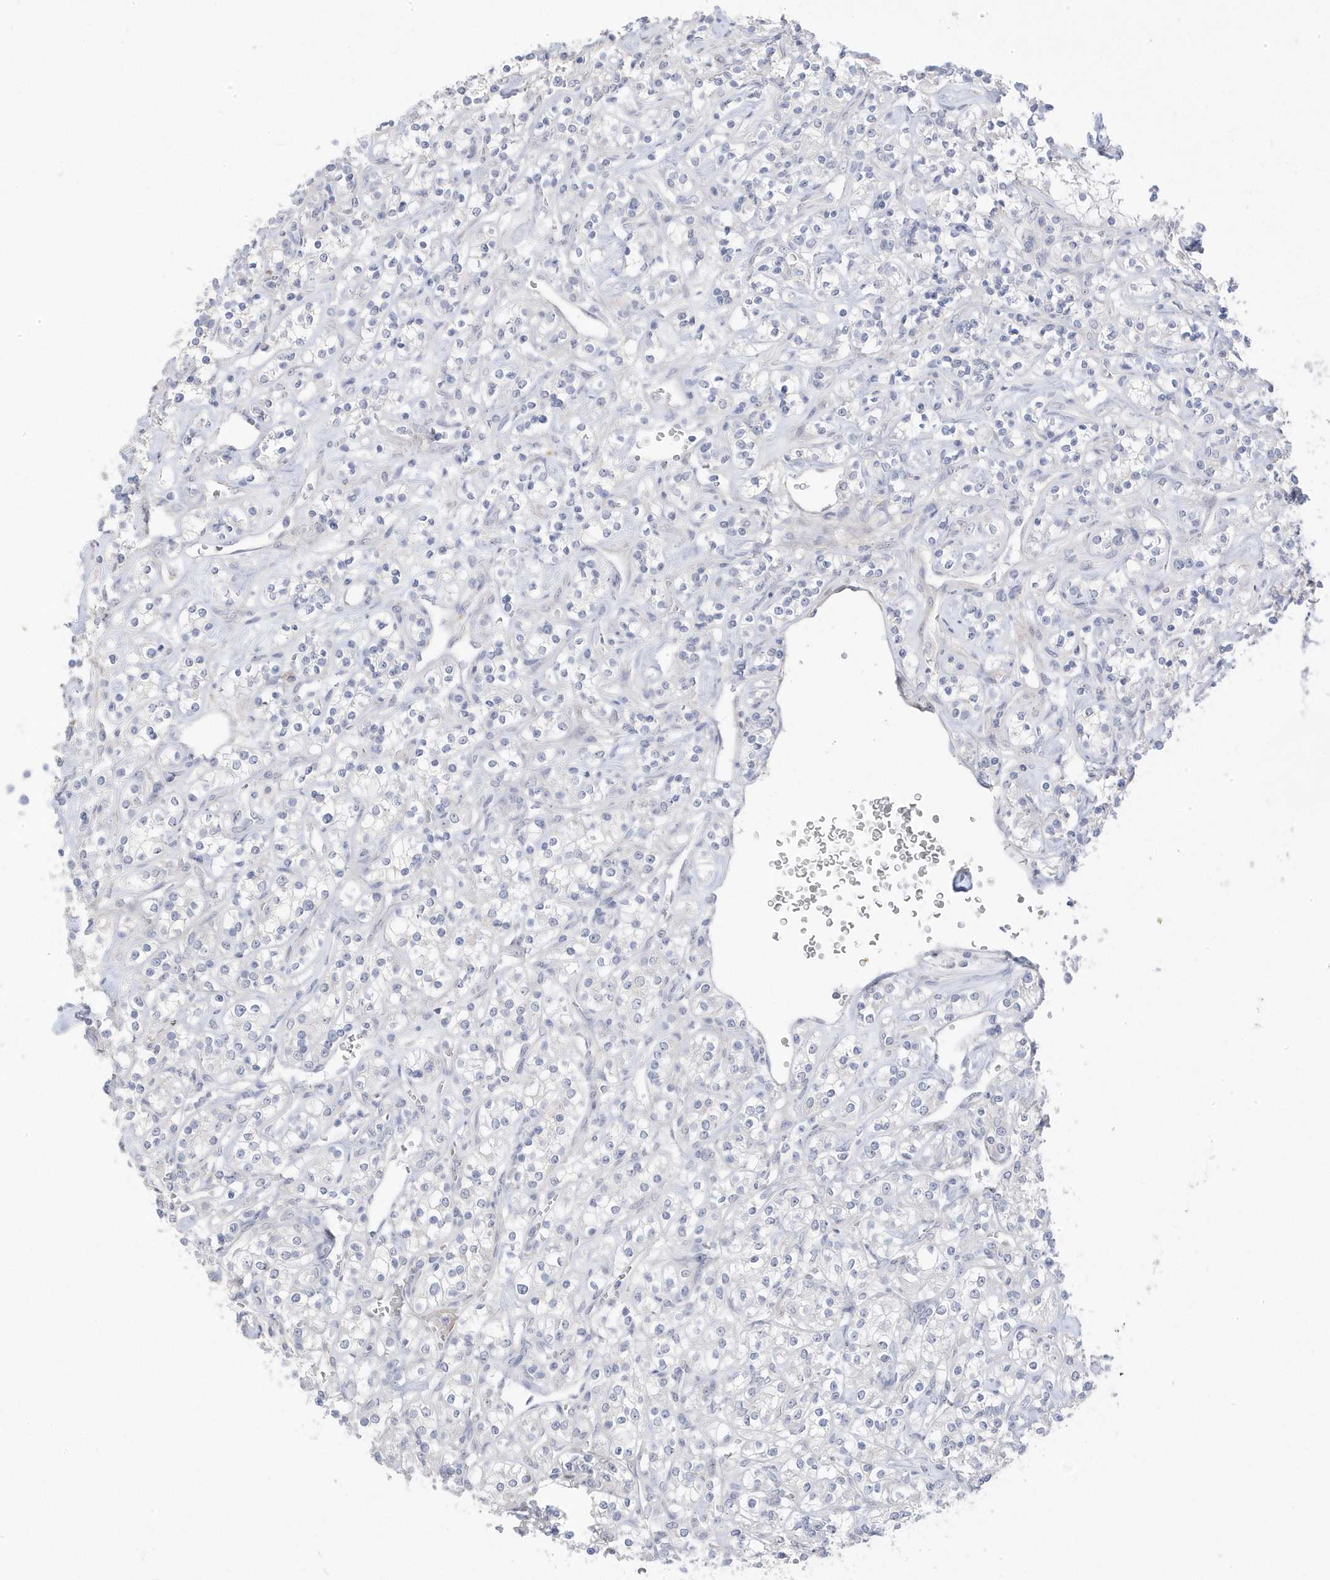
{"staining": {"intensity": "negative", "quantity": "none", "location": "none"}, "tissue": "renal cancer", "cell_type": "Tumor cells", "image_type": "cancer", "snomed": [{"axis": "morphology", "description": "Adenocarcinoma, NOS"}, {"axis": "topography", "description": "Kidney"}], "caption": "Renal adenocarcinoma stained for a protein using IHC reveals no positivity tumor cells.", "gene": "GTPBP6", "patient": {"sex": "male", "age": 77}}